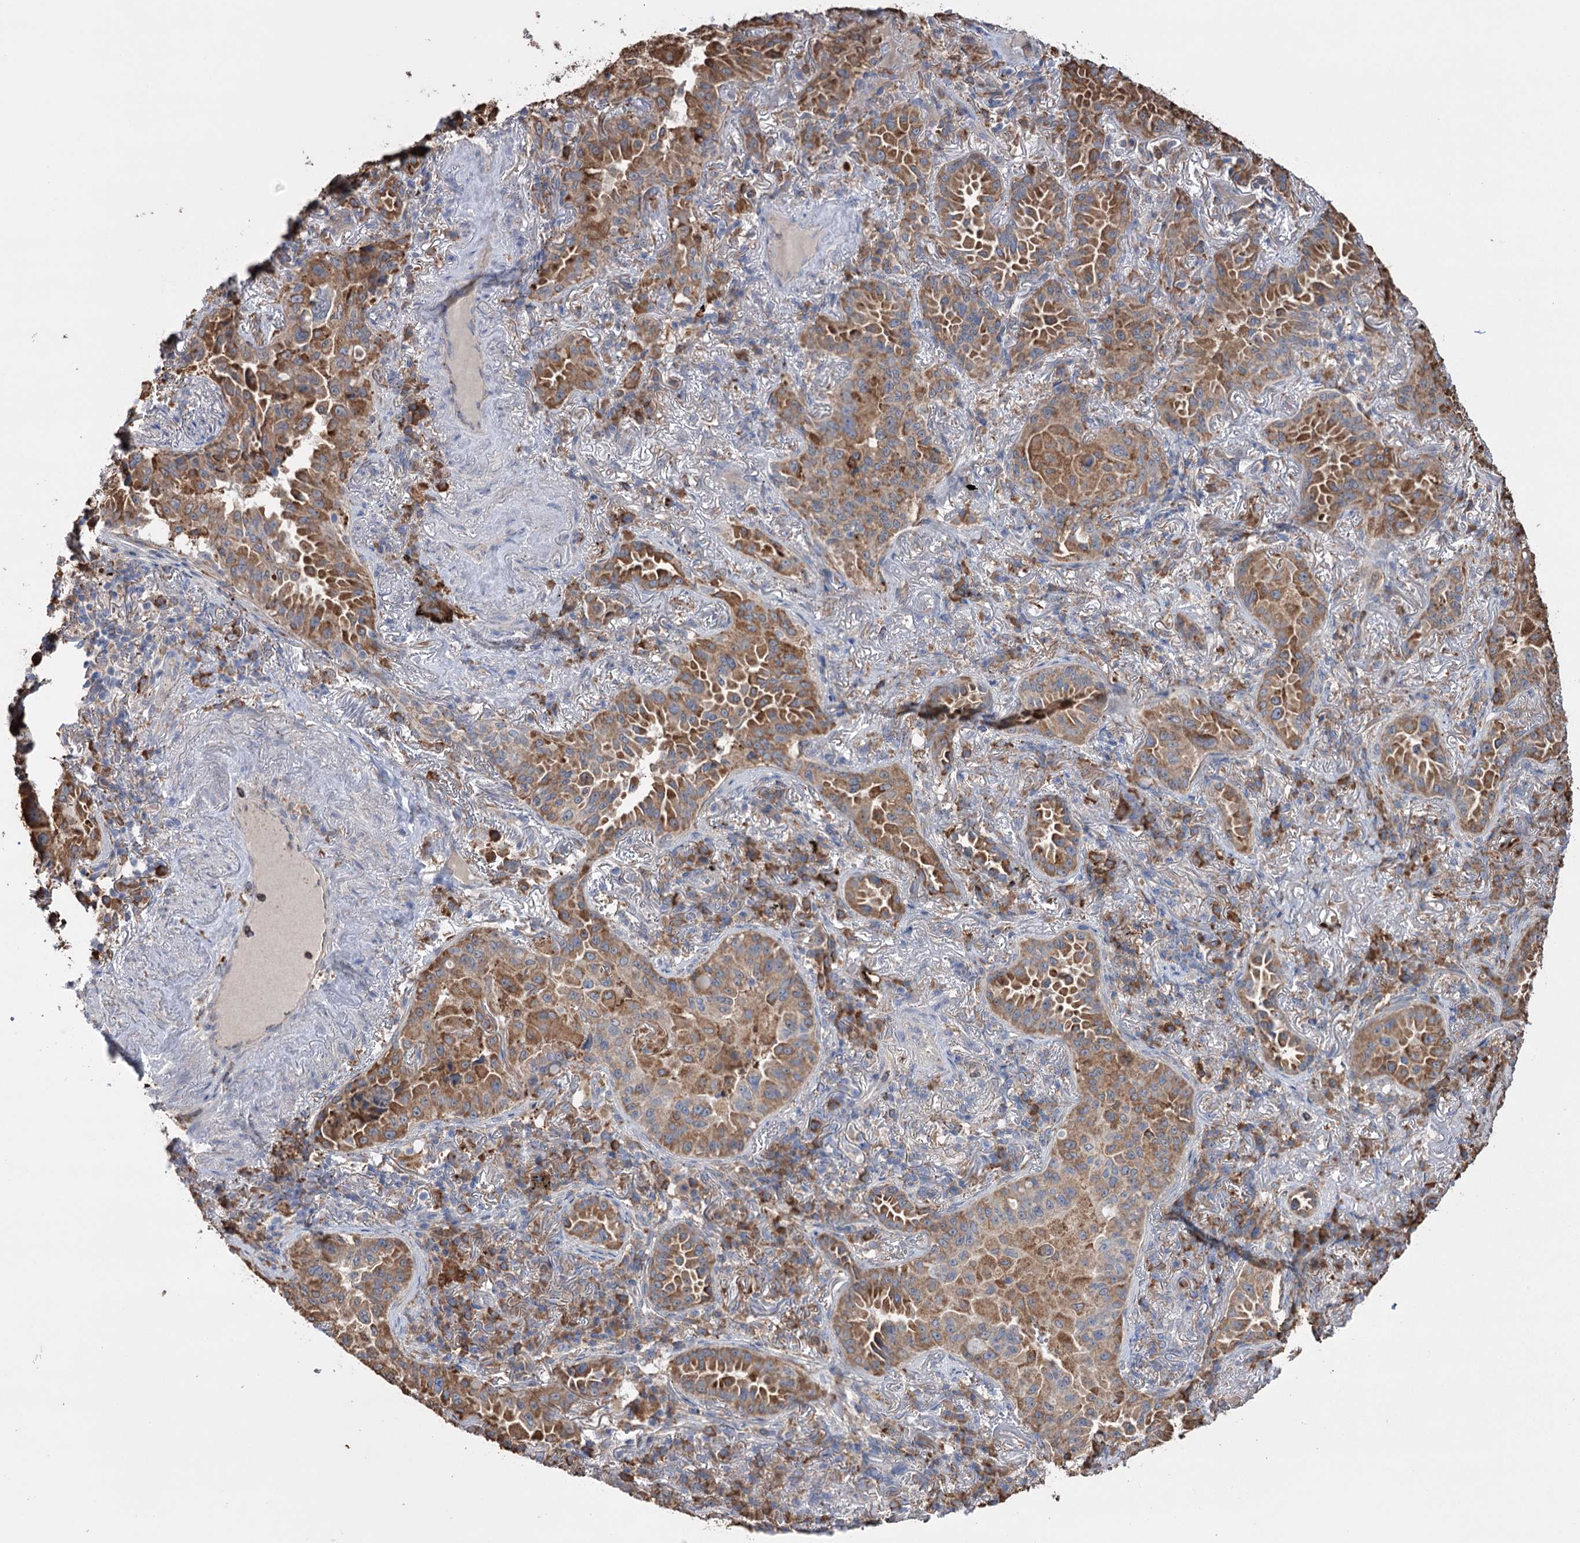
{"staining": {"intensity": "moderate", "quantity": ">75%", "location": "cytoplasmic/membranous"}, "tissue": "lung cancer", "cell_type": "Tumor cells", "image_type": "cancer", "snomed": [{"axis": "morphology", "description": "Adenocarcinoma, NOS"}, {"axis": "topography", "description": "Lung"}], "caption": "Adenocarcinoma (lung) was stained to show a protein in brown. There is medium levels of moderate cytoplasmic/membranous expression in approximately >75% of tumor cells. Nuclei are stained in blue.", "gene": "TRIM71", "patient": {"sex": "female", "age": 69}}